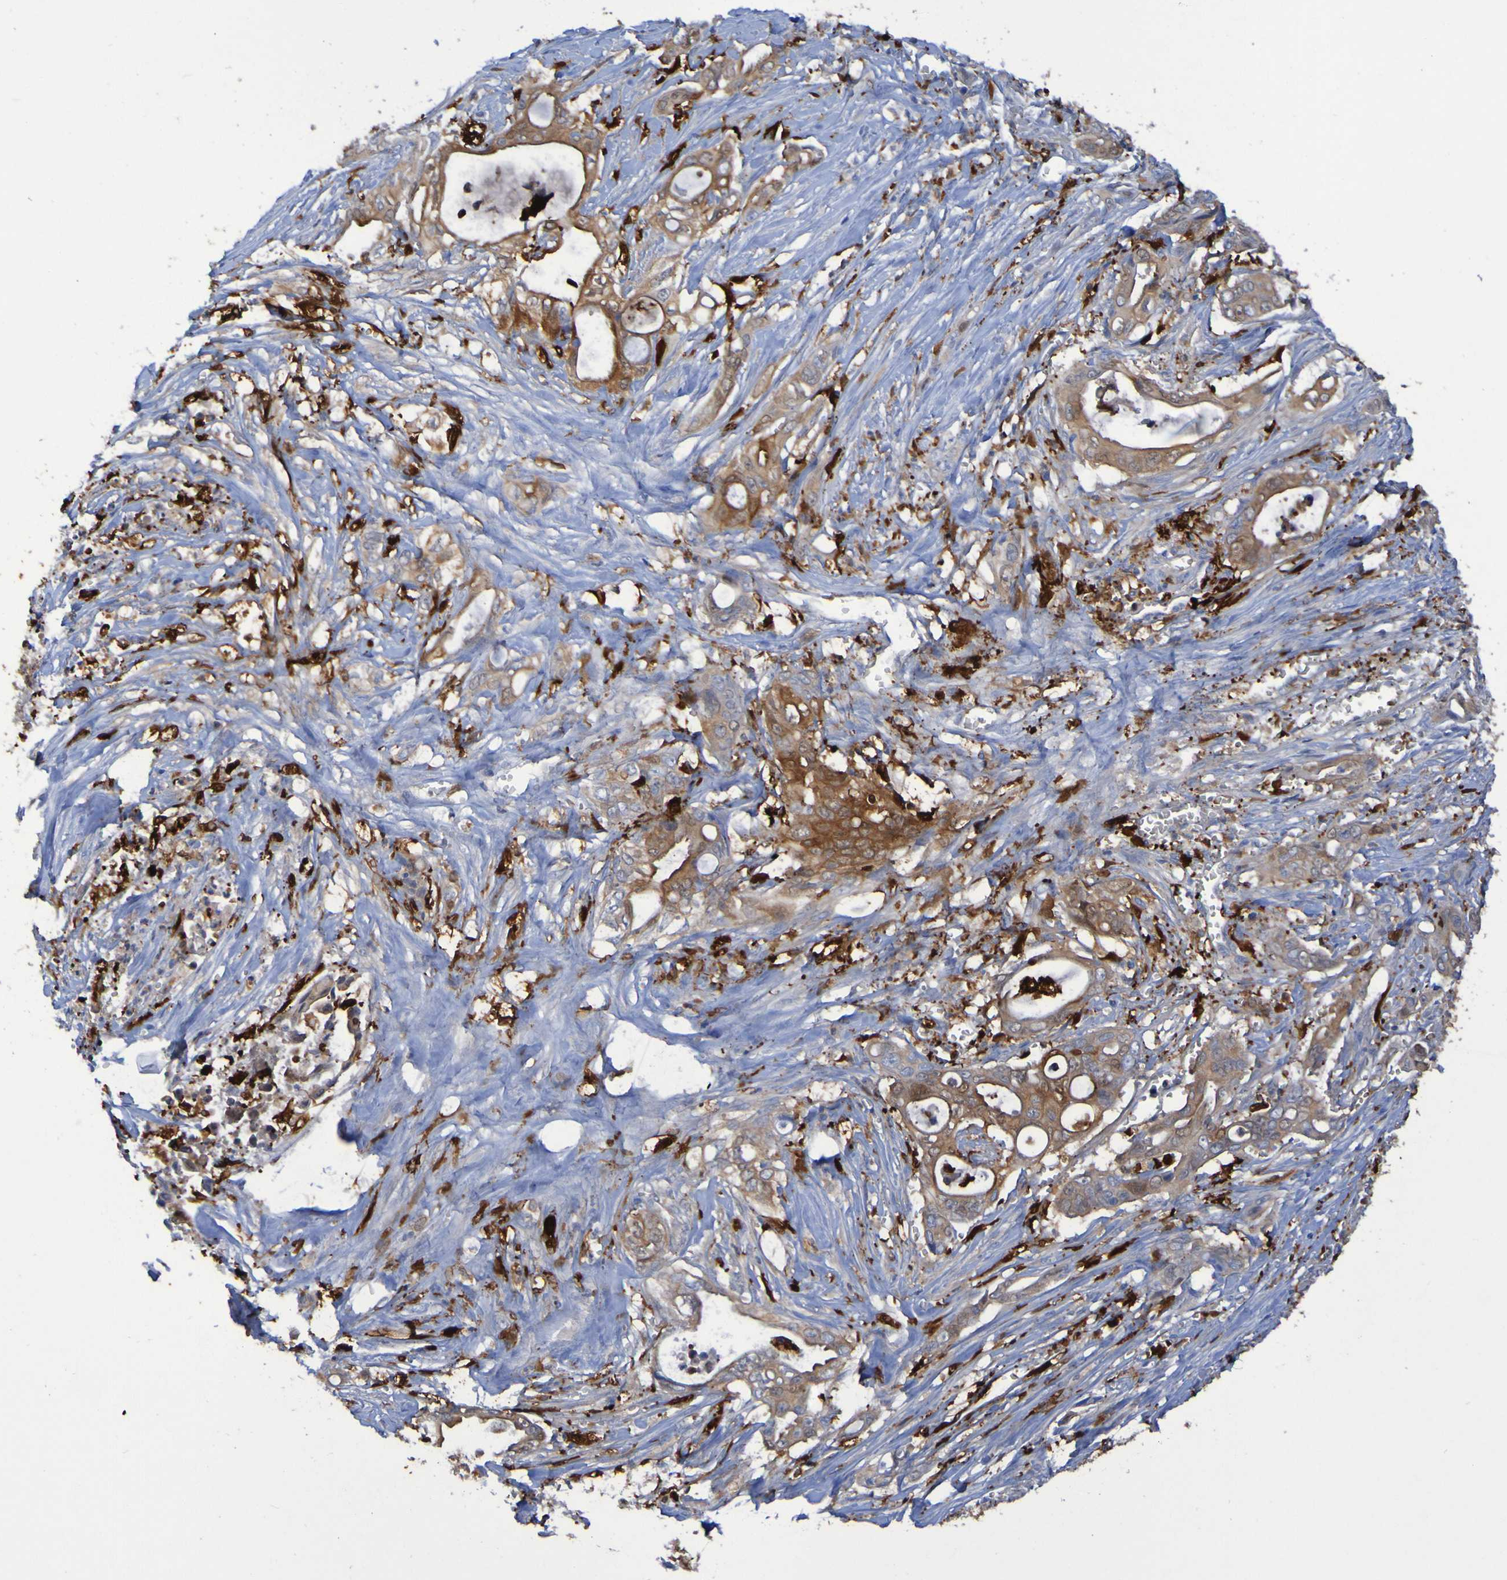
{"staining": {"intensity": "strong", "quantity": ">75%", "location": "cytoplasmic/membranous"}, "tissue": "pancreatic cancer", "cell_type": "Tumor cells", "image_type": "cancer", "snomed": [{"axis": "morphology", "description": "Adenocarcinoma, NOS"}, {"axis": "topography", "description": "Pancreas"}], "caption": "Immunohistochemistry photomicrograph of pancreatic cancer stained for a protein (brown), which displays high levels of strong cytoplasmic/membranous staining in about >75% of tumor cells.", "gene": "MPPE1", "patient": {"sex": "male", "age": 59}}